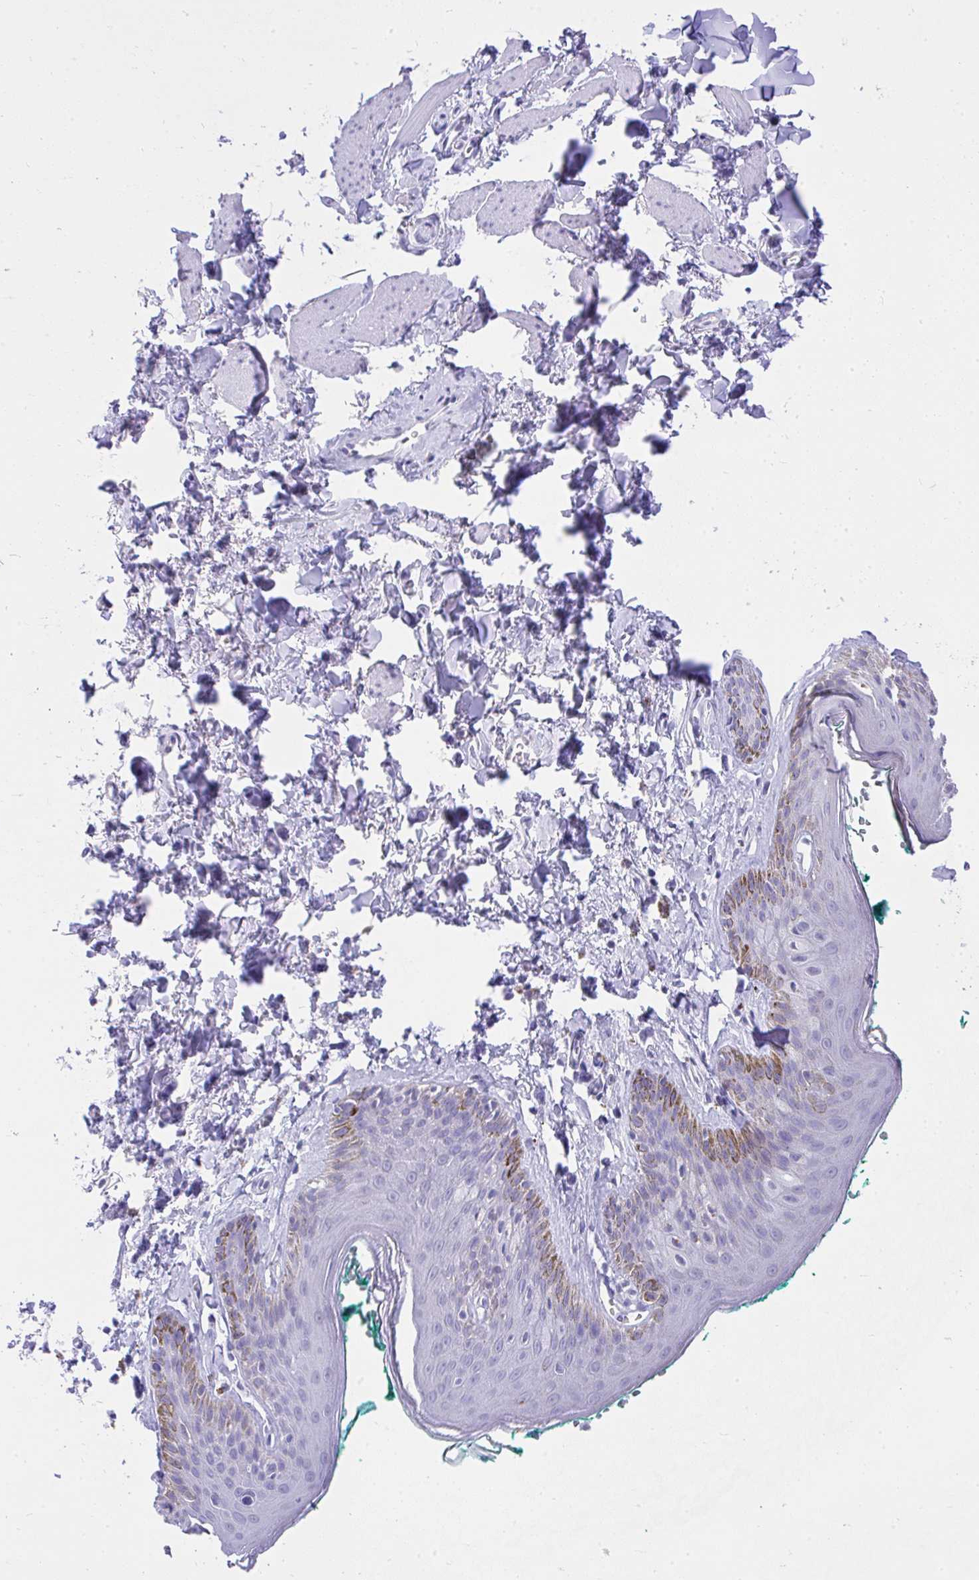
{"staining": {"intensity": "negative", "quantity": "none", "location": "none"}, "tissue": "skin", "cell_type": "Epidermal cells", "image_type": "normal", "snomed": [{"axis": "morphology", "description": "Normal tissue, NOS"}, {"axis": "topography", "description": "Vulva"}, {"axis": "topography", "description": "Peripheral nerve tissue"}], "caption": "Immunohistochemistry of benign human skin exhibits no staining in epidermal cells.", "gene": "MS4A12", "patient": {"sex": "female", "age": 66}}